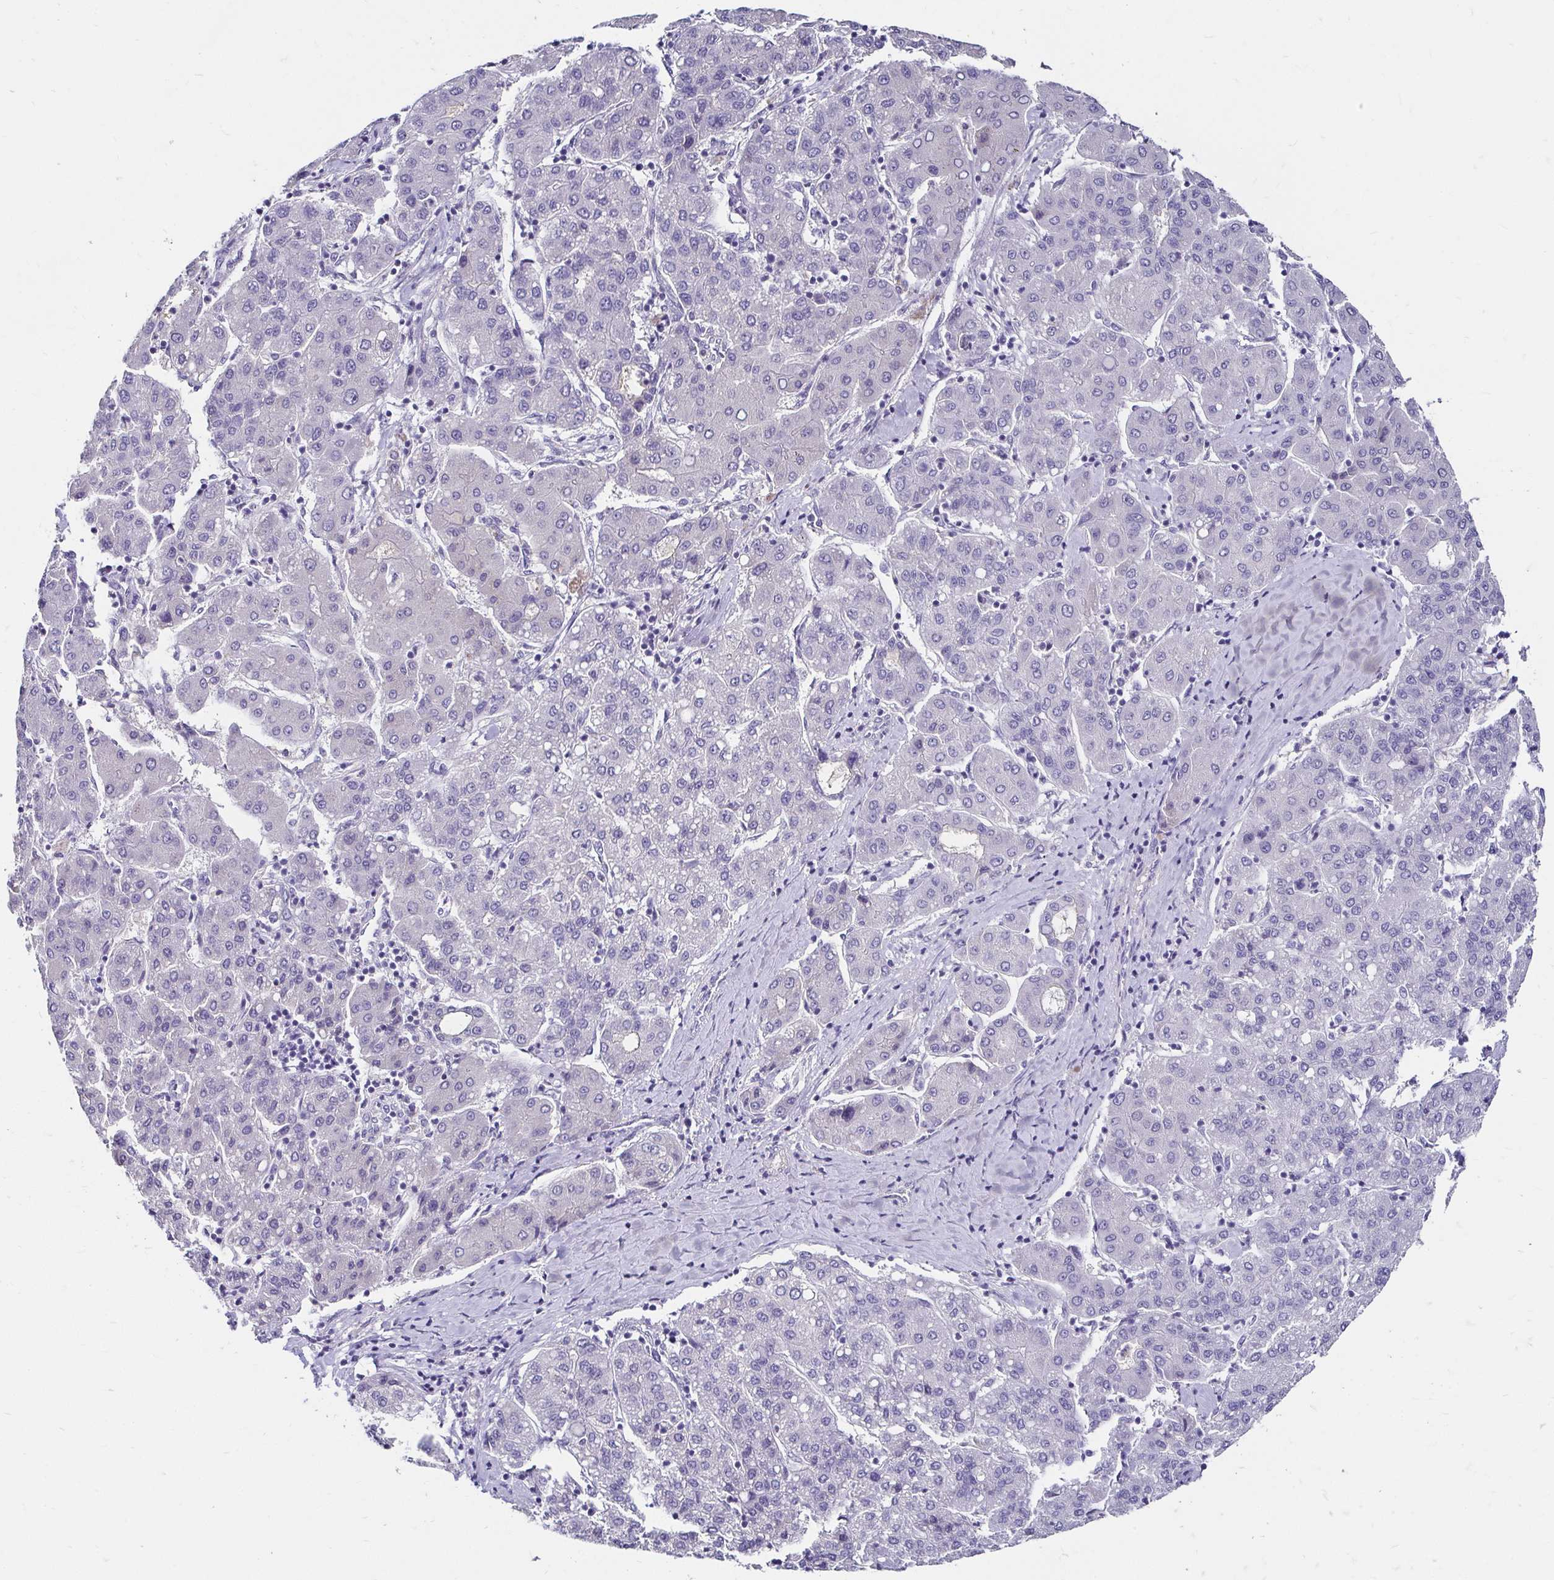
{"staining": {"intensity": "negative", "quantity": "none", "location": "none"}, "tissue": "liver cancer", "cell_type": "Tumor cells", "image_type": "cancer", "snomed": [{"axis": "morphology", "description": "Carcinoma, Hepatocellular, NOS"}, {"axis": "topography", "description": "Liver"}], "caption": "Liver hepatocellular carcinoma stained for a protein using immunohistochemistry (IHC) shows no staining tumor cells.", "gene": "SCG3", "patient": {"sex": "male", "age": 65}}